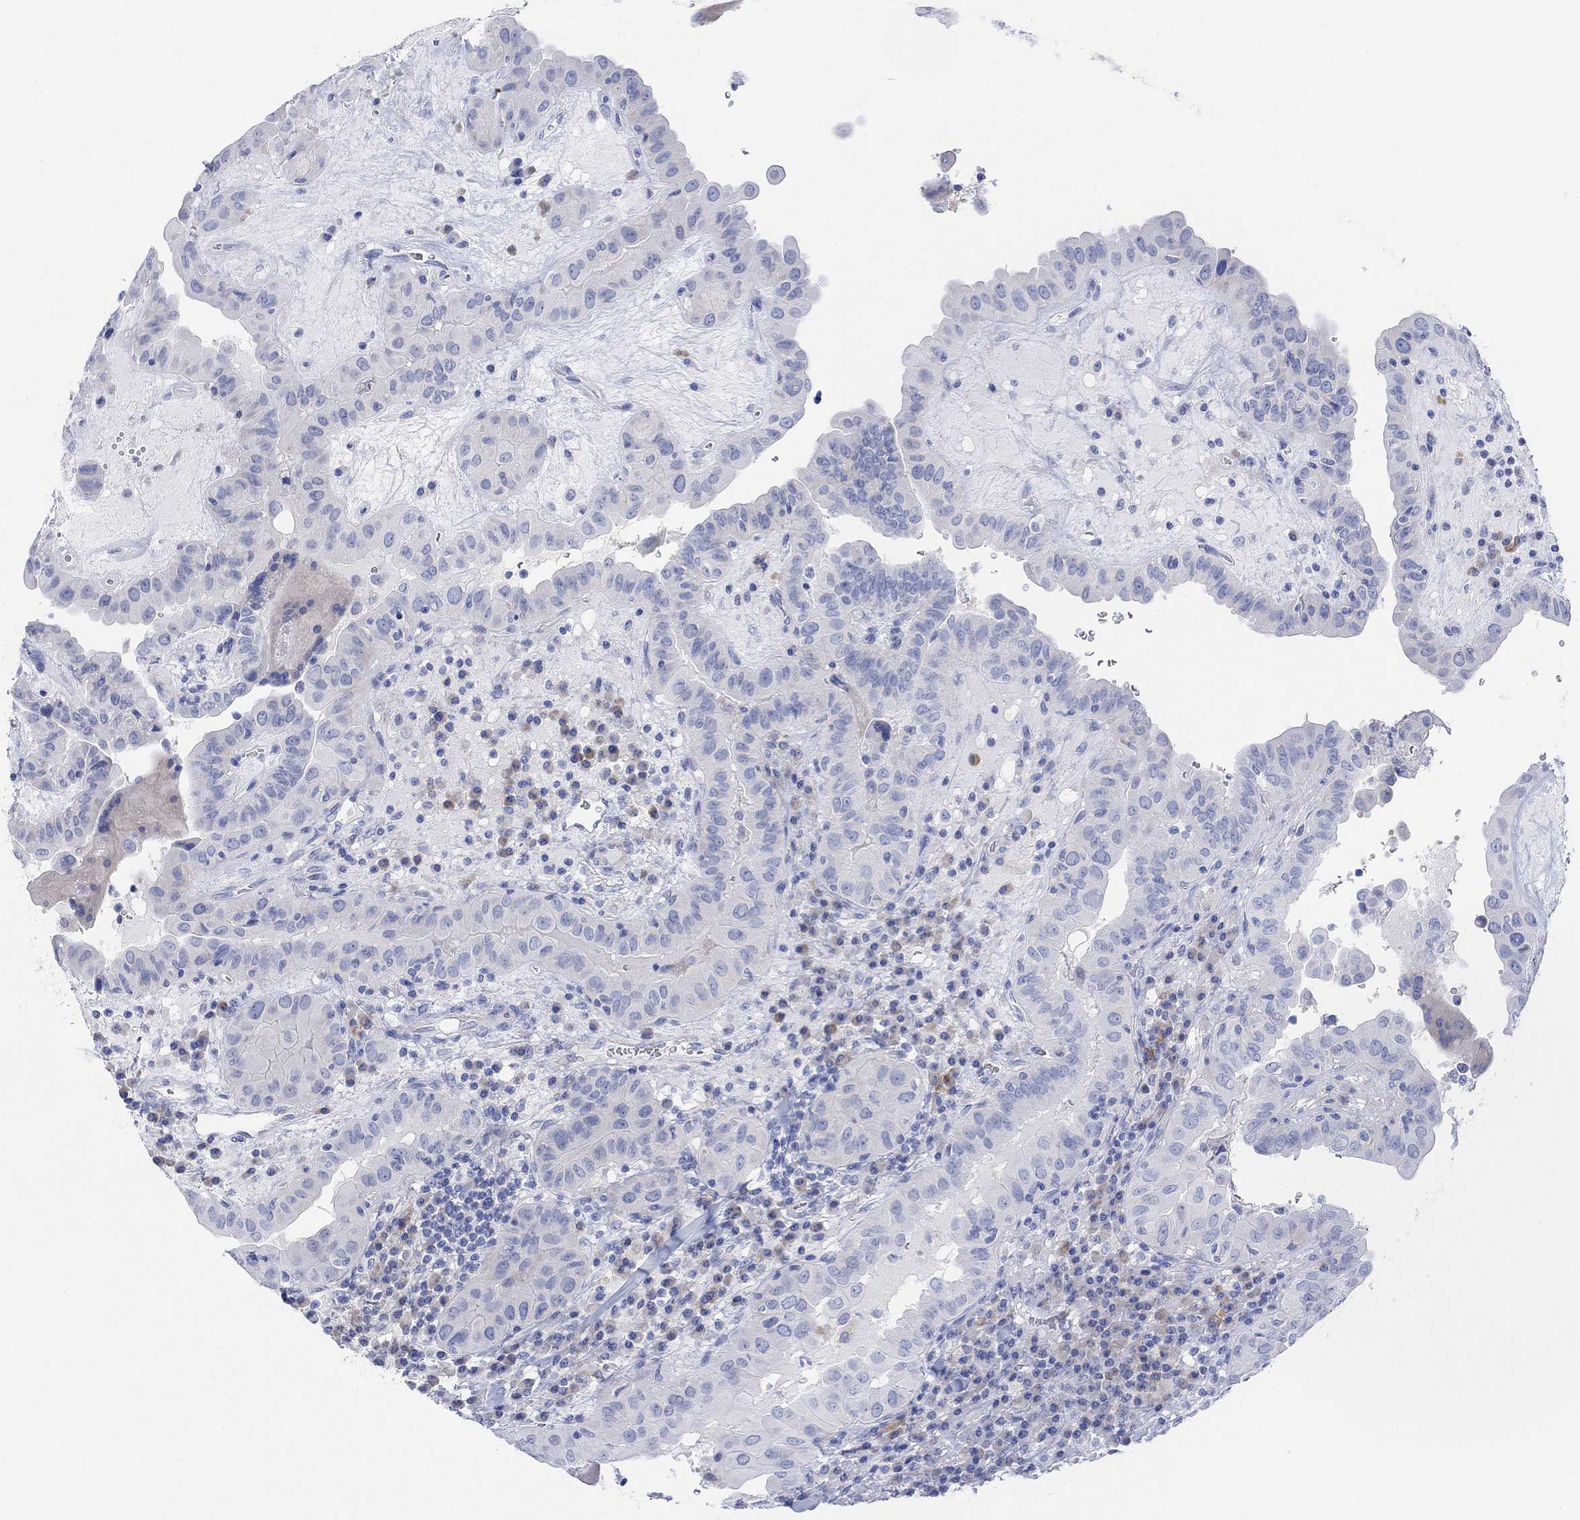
{"staining": {"intensity": "negative", "quantity": "none", "location": "none"}, "tissue": "thyroid cancer", "cell_type": "Tumor cells", "image_type": "cancer", "snomed": [{"axis": "morphology", "description": "Papillary adenocarcinoma, NOS"}, {"axis": "topography", "description": "Thyroid gland"}], "caption": "Tumor cells are negative for protein expression in human papillary adenocarcinoma (thyroid).", "gene": "GNG13", "patient": {"sex": "female", "age": 37}}